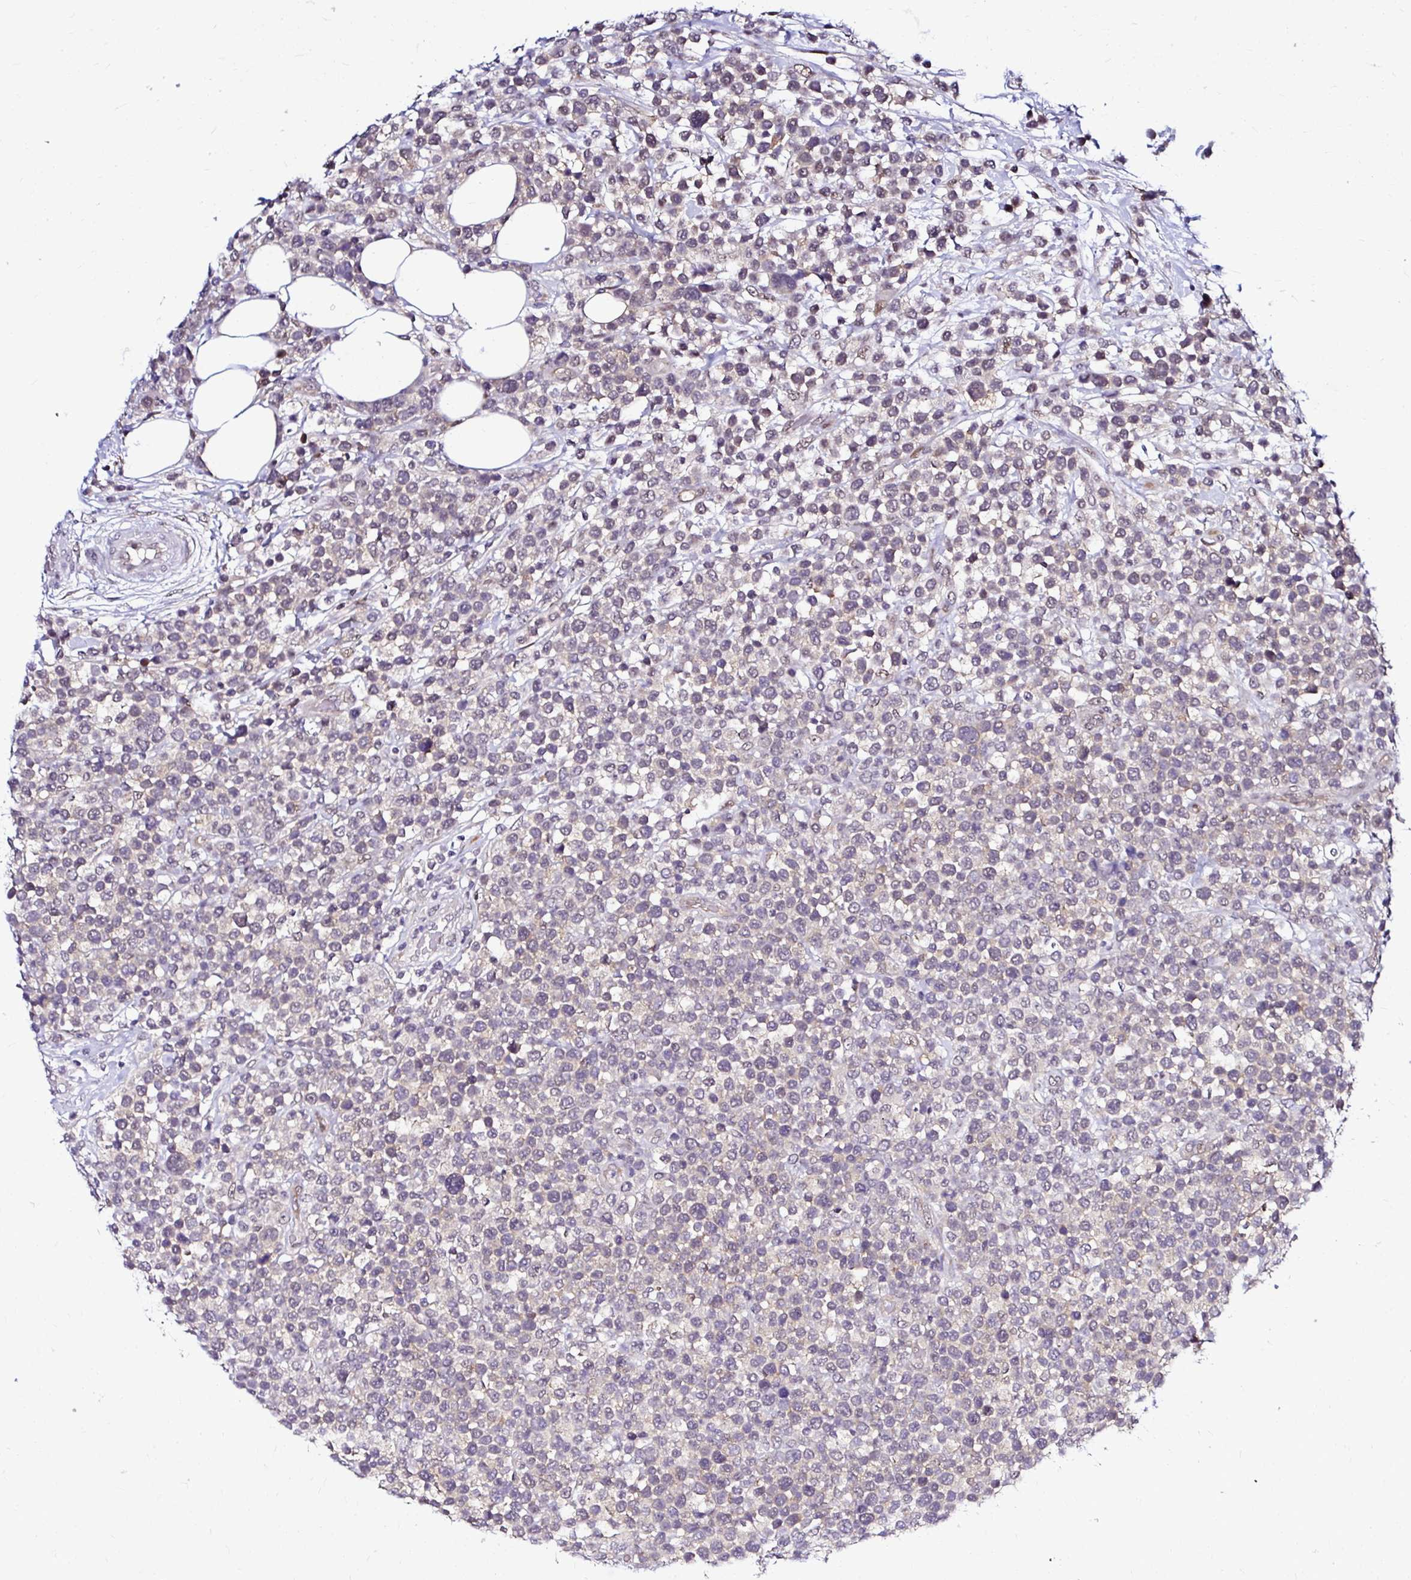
{"staining": {"intensity": "weak", "quantity": "<25%", "location": "nuclear"}, "tissue": "lymphoma", "cell_type": "Tumor cells", "image_type": "cancer", "snomed": [{"axis": "morphology", "description": "Malignant lymphoma, non-Hodgkin's type, Low grade"}, {"axis": "topography", "description": "Lymph node"}], "caption": "The immunohistochemistry (IHC) micrograph has no significant positivity in tumor cells of lymphoma tissue.", "gene": "PSMD3", "patient": {"sex": "male", "age": 60}}